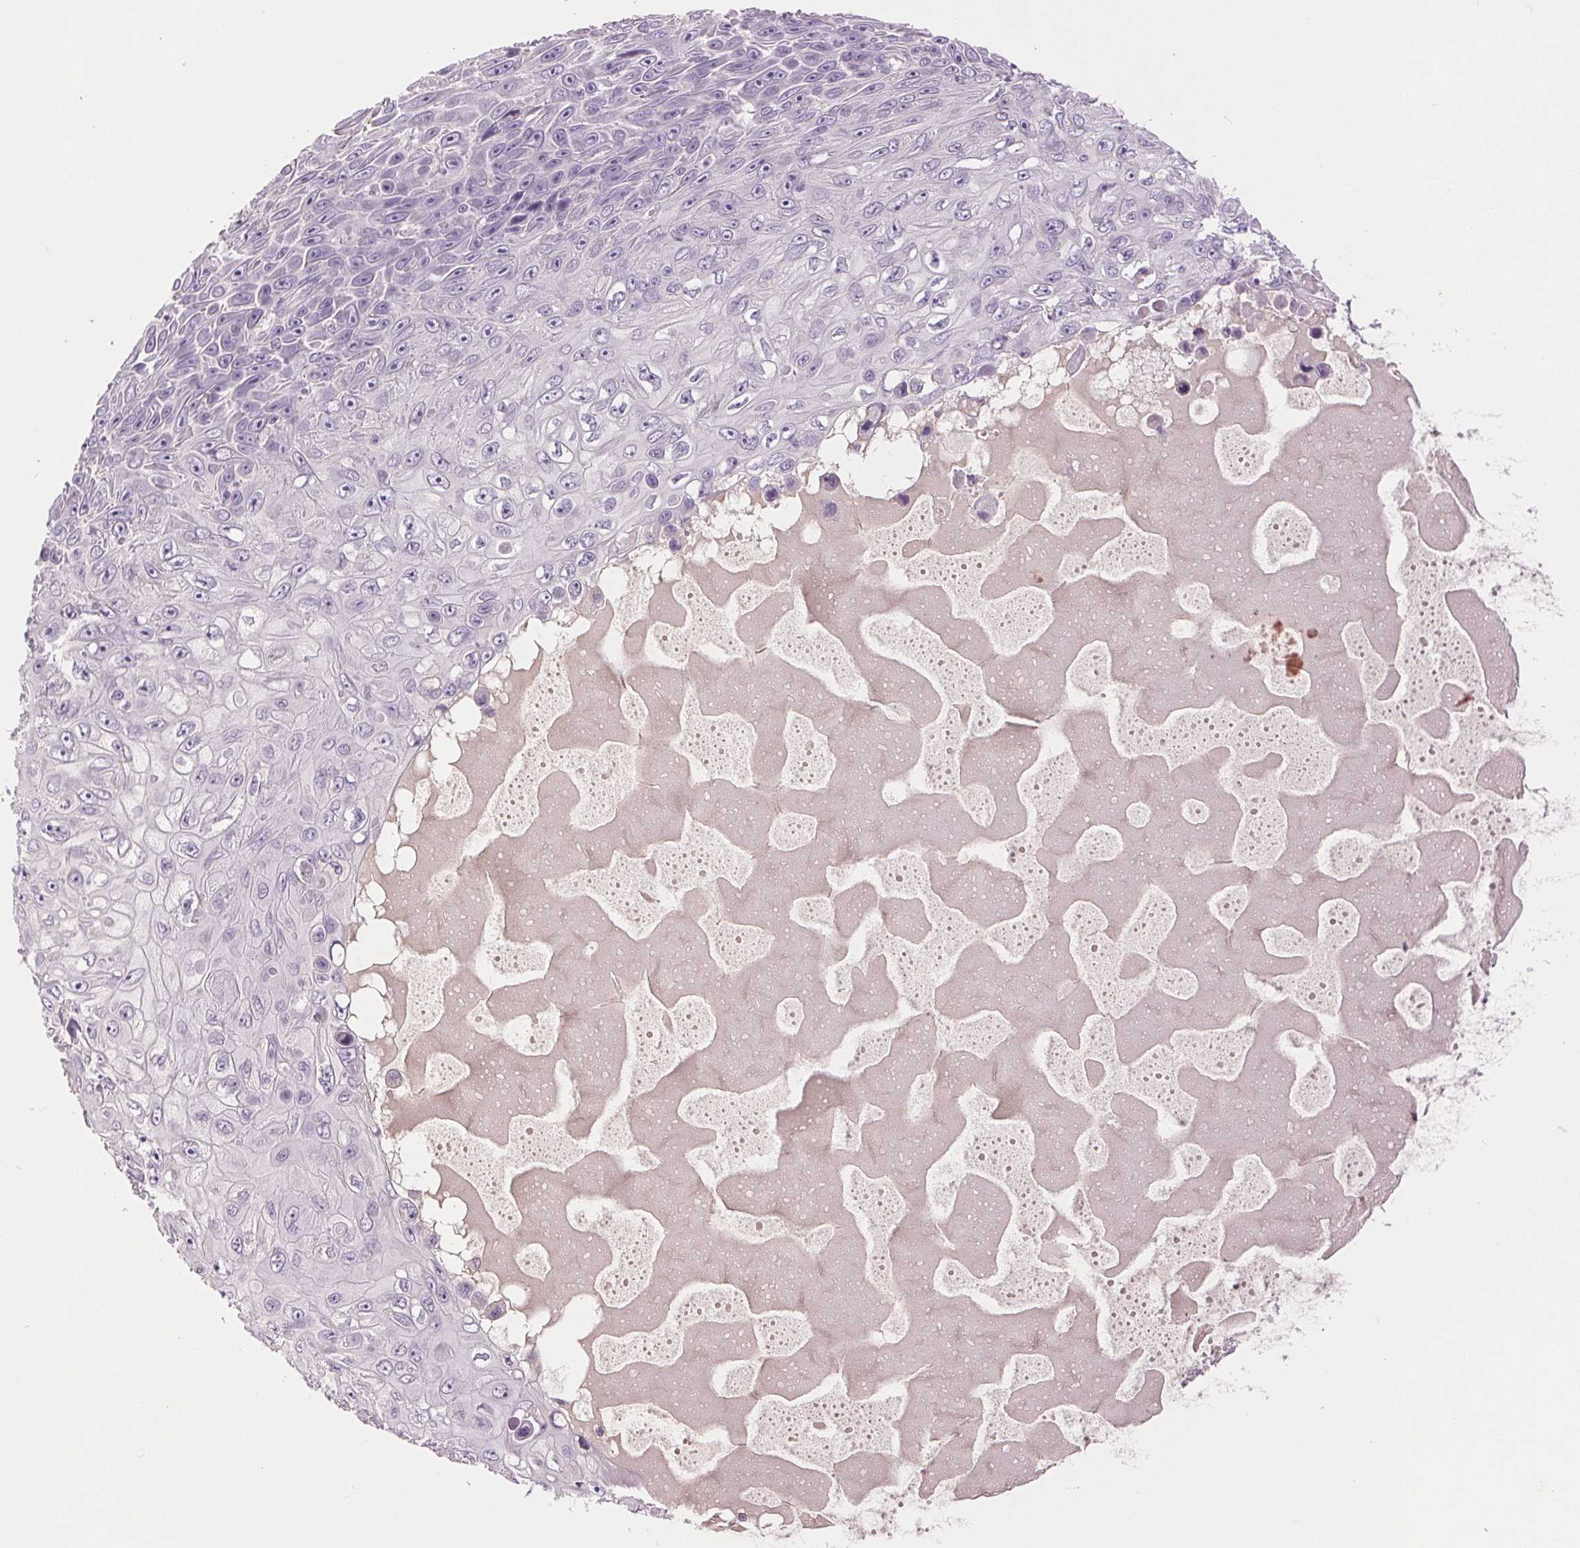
{"staining": {"intensity": "negative", "quantity": "none", "location": "none"}, "tissue": "skin cancer", "cell_type": "Tumor cells", "image_type": "cancer", "snomed": [{"axis": "morphology", "description": "Squamous cell carcinoma, NOS"}, {"axis": "topography", "description": "Skin"}], "caption": "Protein analysis of squamous cell carcinoma (skin) demonstrates no significant positivity in tumor cells. The staining is performed using DAB (3,3'-diaminobenzidine) brown chromogen with nuclei counter-stained in using hematoxylin.", "gene": "FXYD4", "patient": {"sex": "male", "age": 82}}